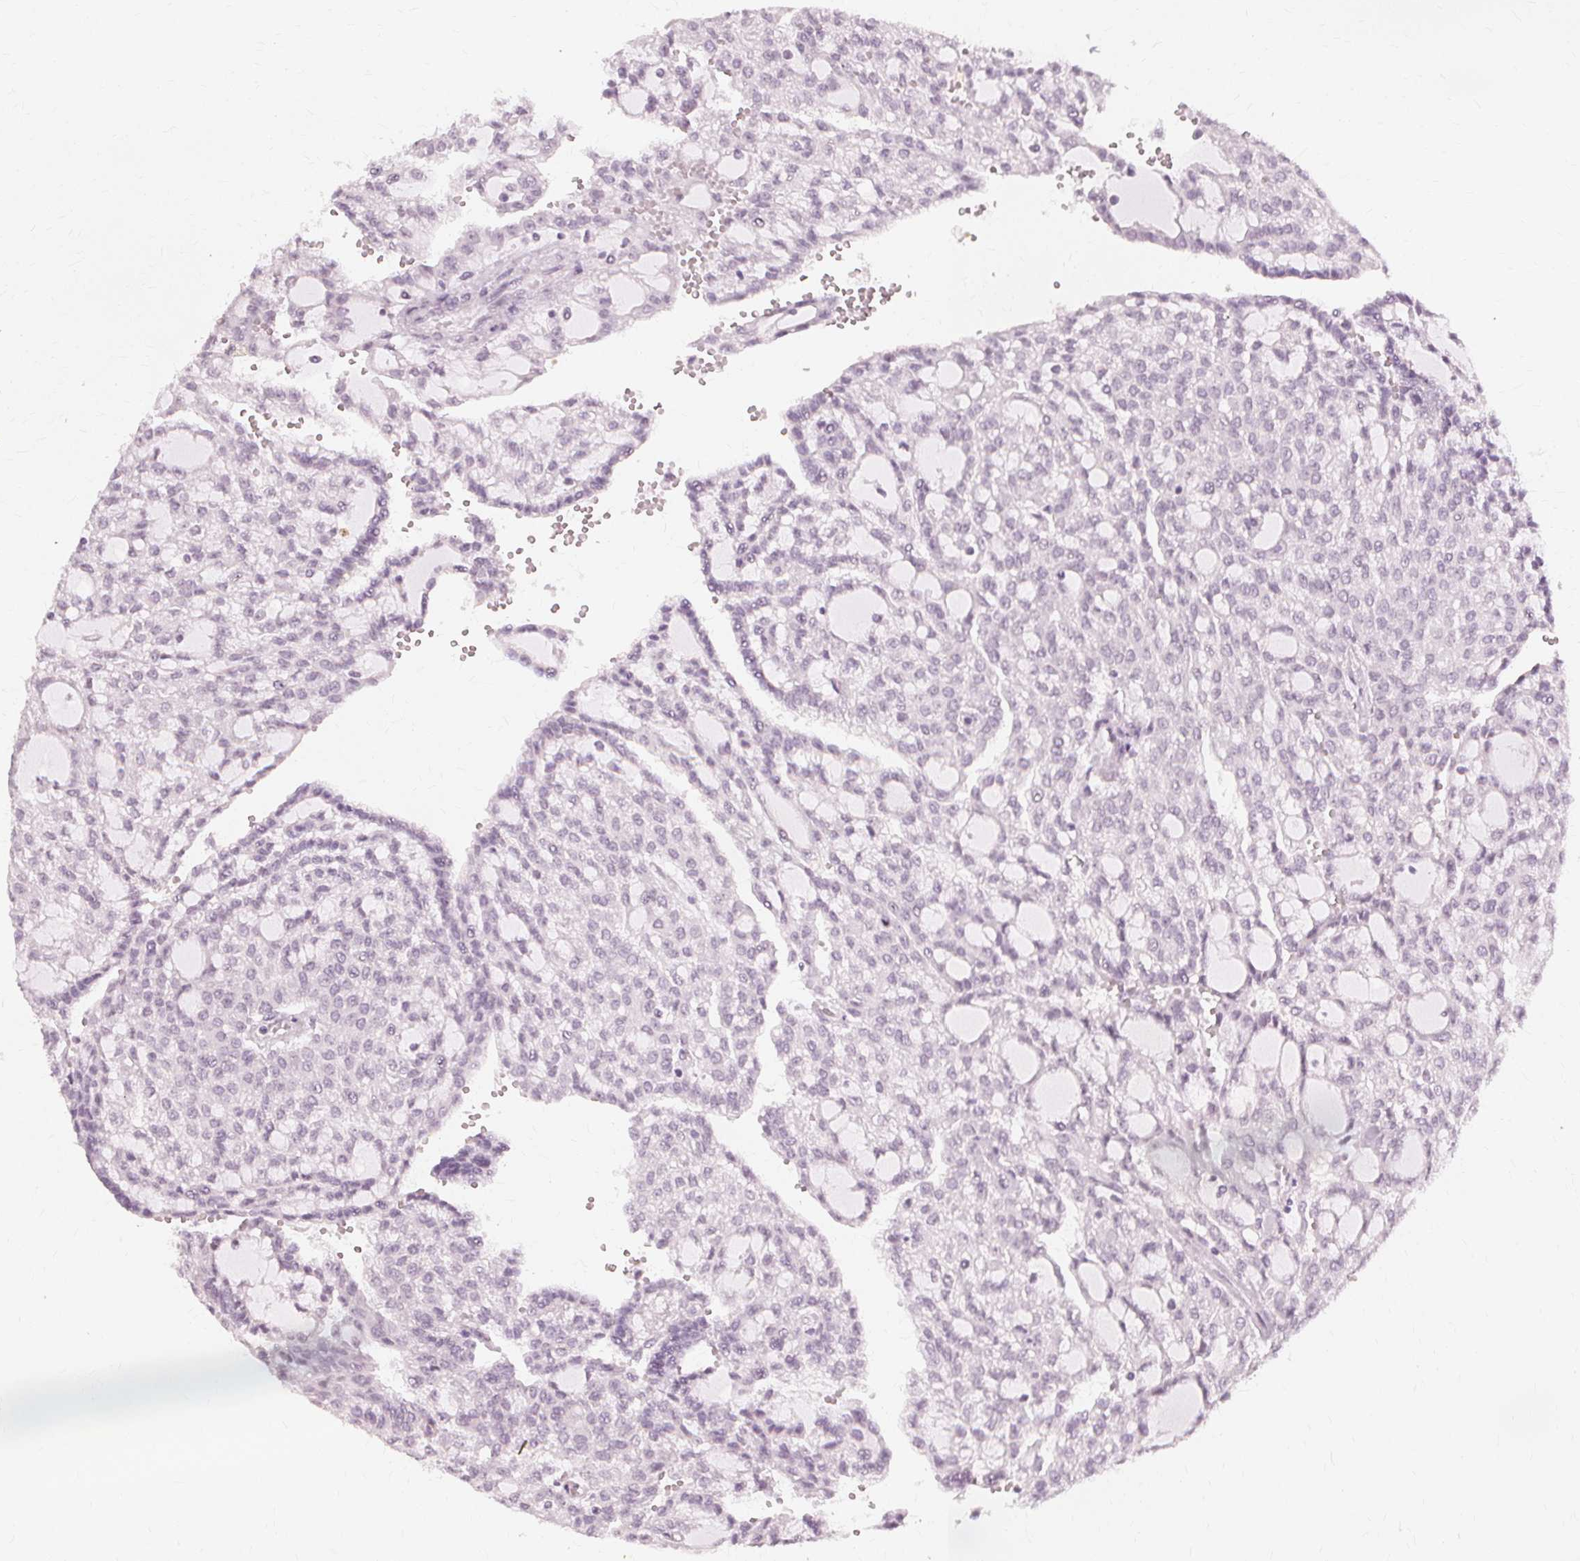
{"staining": {"intensity": "negative", "quantity": "none", "location": "none"}, "tissue": "renal cancer", "cell_type": "Tumor cells", "image_type": "cancer", "snomed": [{"axis": "morphology", "description": "Adenocarcinoma, NOS"}, {"axis": "topography", "description": "Kidney"}], "caption": "A histopathology image of adenocarcinoma (renal) stained for a protein displays no brown staining in tumor cells. (Brightfield microscopy of DAB (3,3'-diaminobenzidine) IHC at high magnification).", "gene": "NXPE1", "patient": {"sex": "male", "age": 63}}